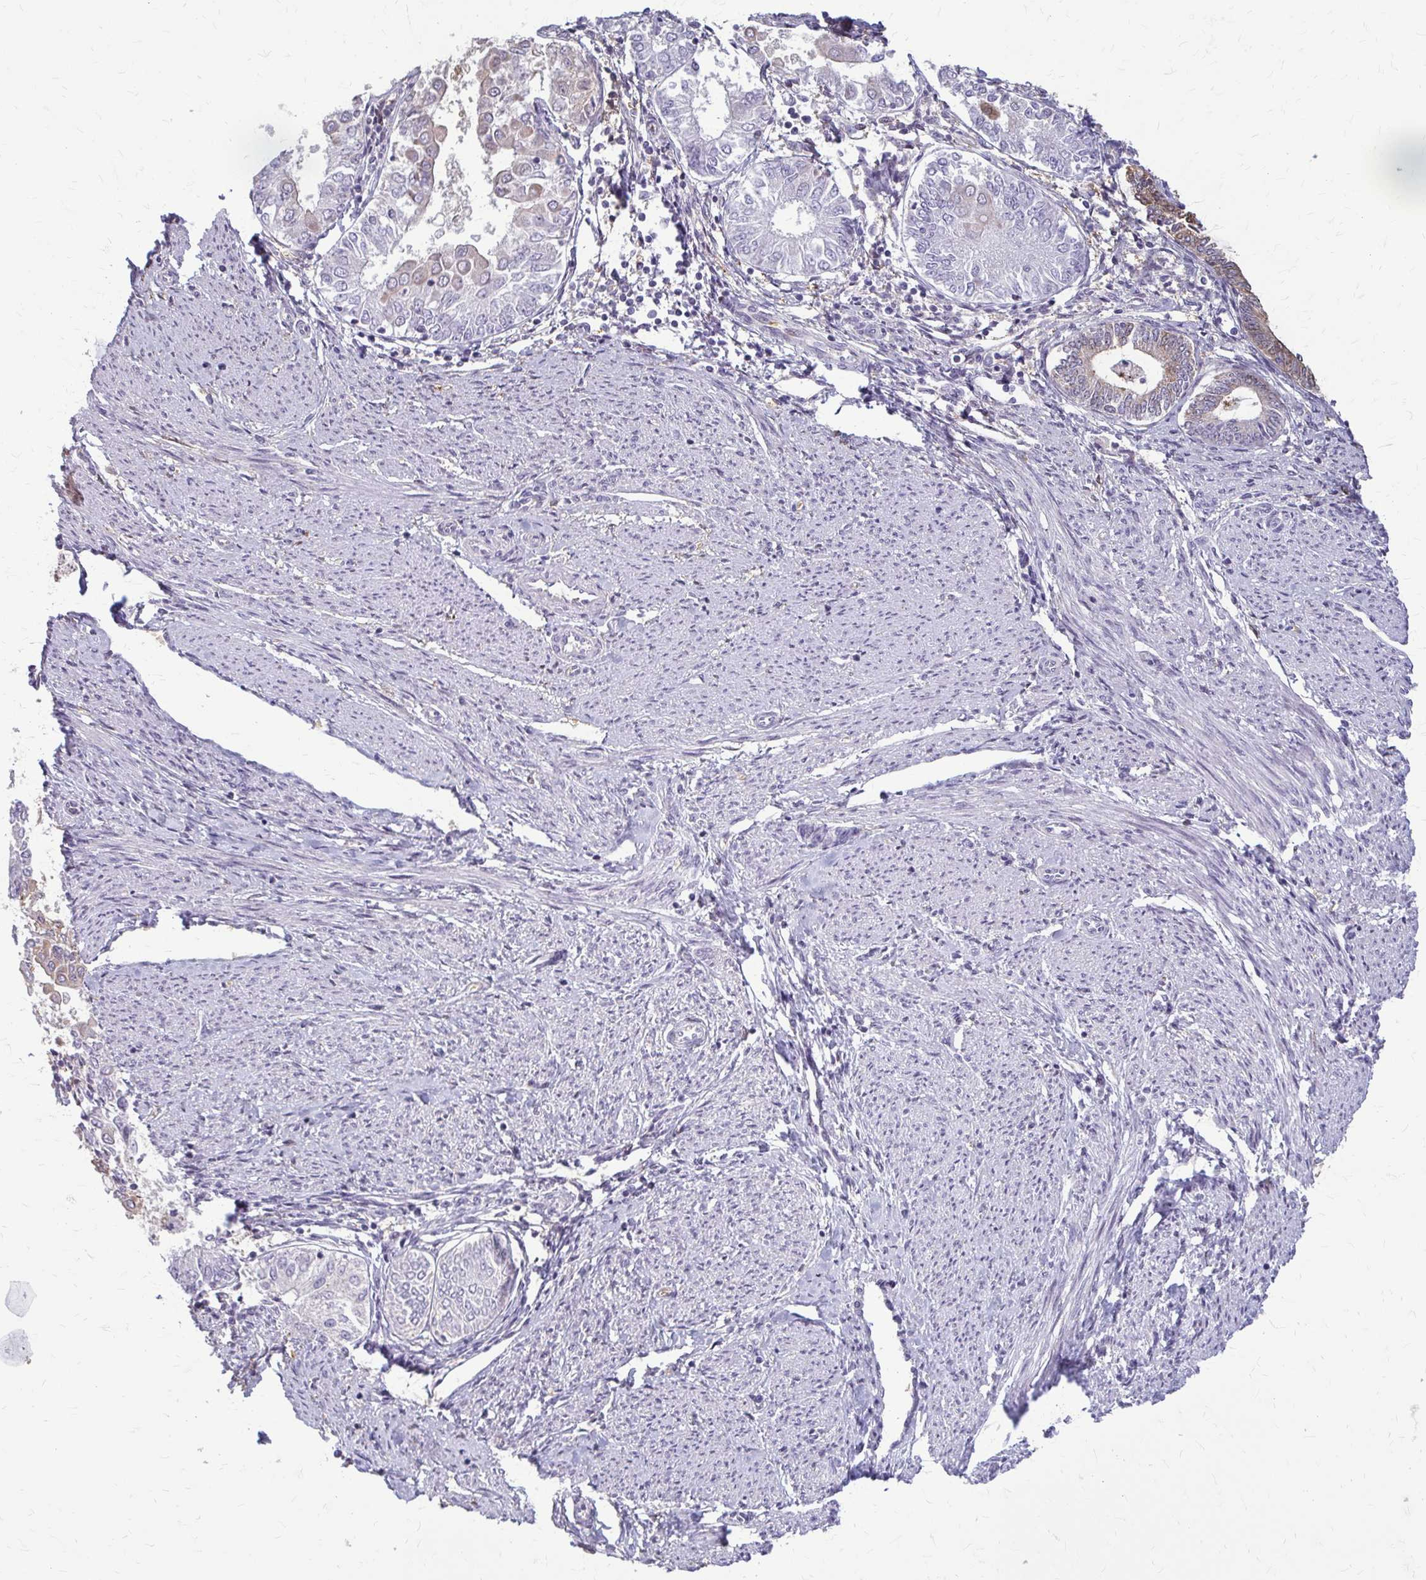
{"staining": {"intensity": "negative", "quantity": "none", "location": "none"}, "tissue": "endometrial cancer", "cell_type": "Tumor cells", "image_type": "cancer", "snomed": [{"axis": "morphology", "description": "Adenocarcinoma, NOS"}, {"axis": "topography", "description": "Endometrium"}], "caption": "The histopathology image exhibits no staining of tumor cells in endometrial adenocarcinoma. Nuclei are stained in blue.", "gene": "ZNF34", "patient": {"sex": "female", "age": 68}}